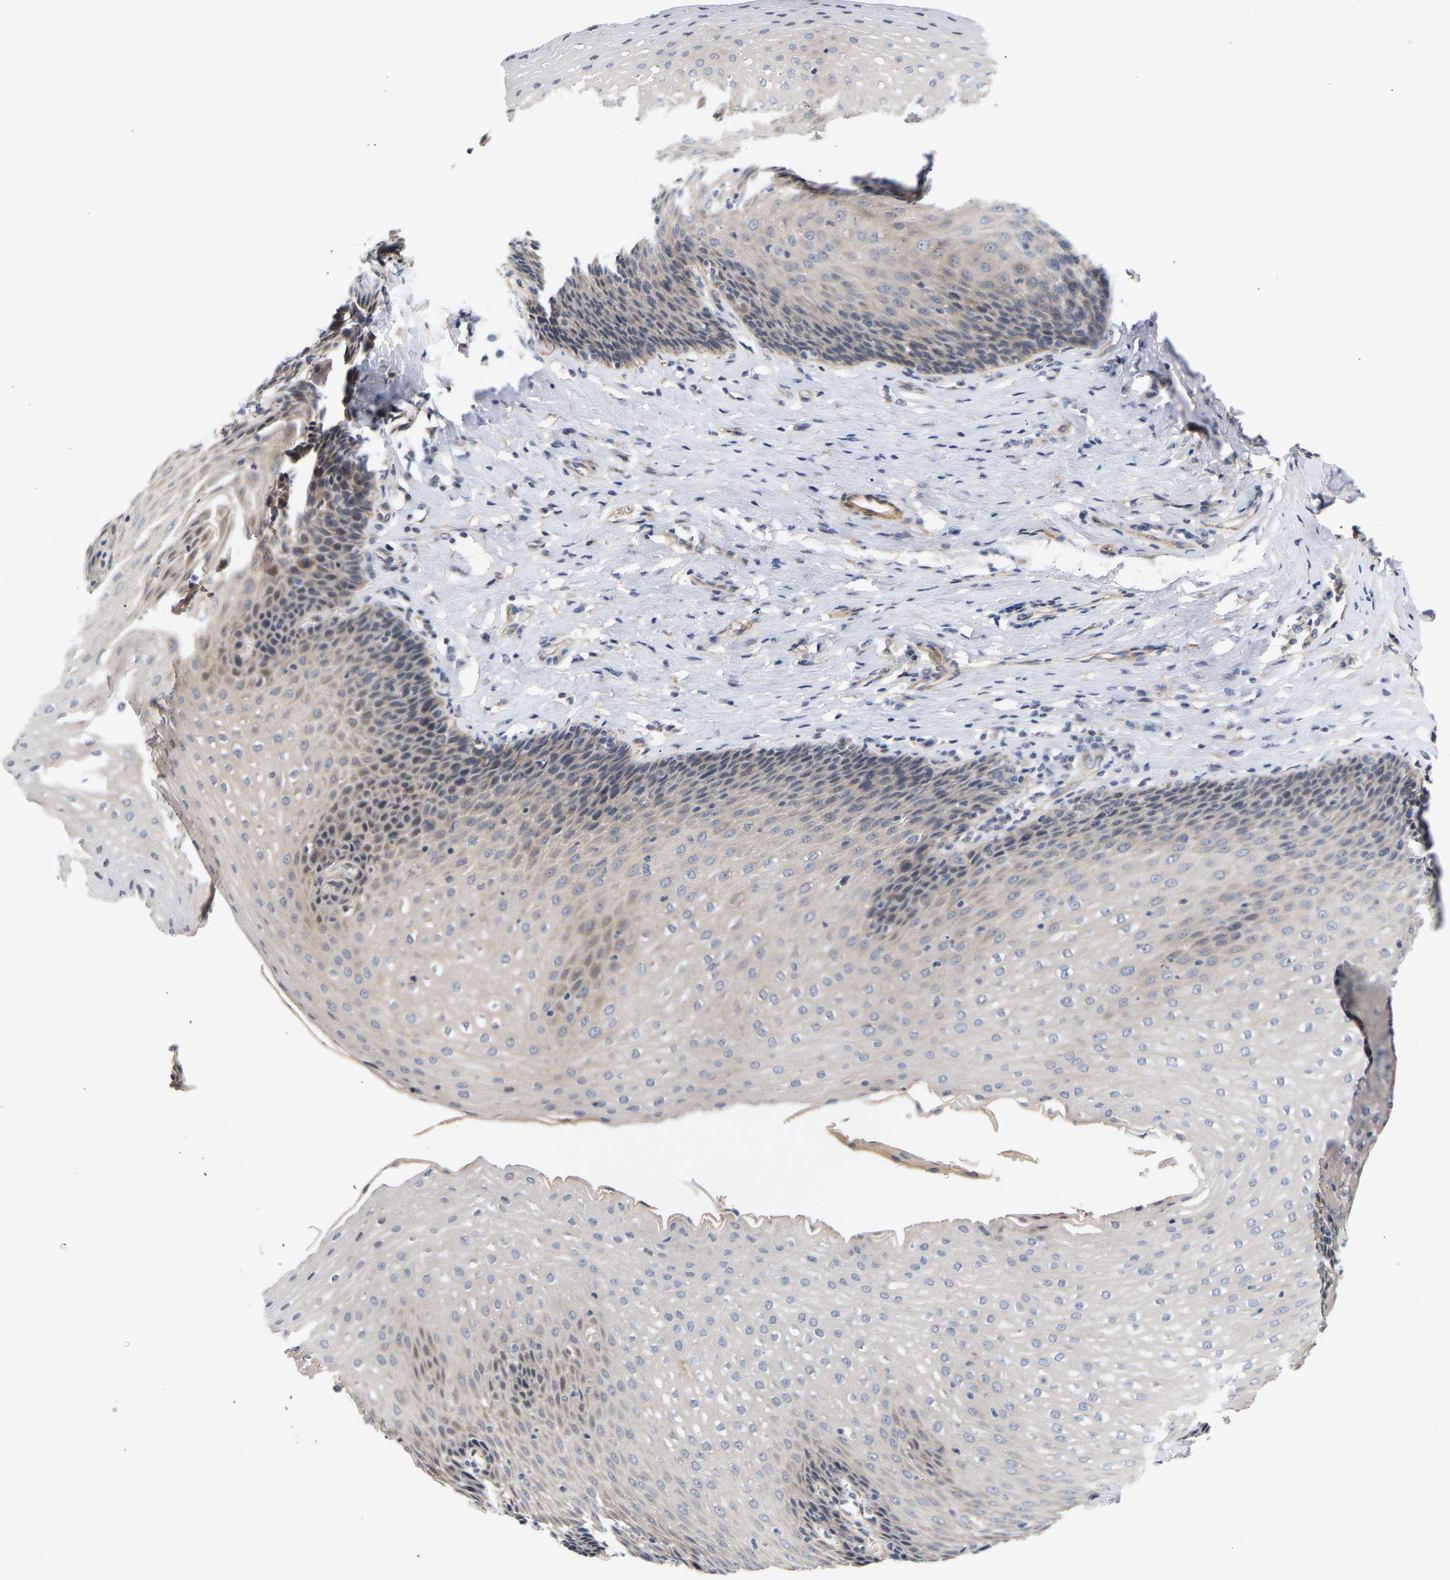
{"staining": {"intensity": "weak", "quantity": "<25%", "location": "cytoplasmic/membranous"}, "tissue": "esophagus", "cell_type": "Squamous epithelial cells", "image_type": "normal", "snomed": [{"axis": "morphology", "description": "Normal tissue, NOS"}, {"axis": "topography", "description": "Esophagus"}], "caption": "IHC photomicrograph of normal esophagus: human esophagus stained with DAB (3,3'-diaminobenzidine) demonstrates no significant protein staining in squamous epithelial cells. The staining is performed using DAB brown chromogen with nuclei counter-stained in using hematoxylin.", "gene": "KASH5", "patient": {"sex": "female", "age": 61}}